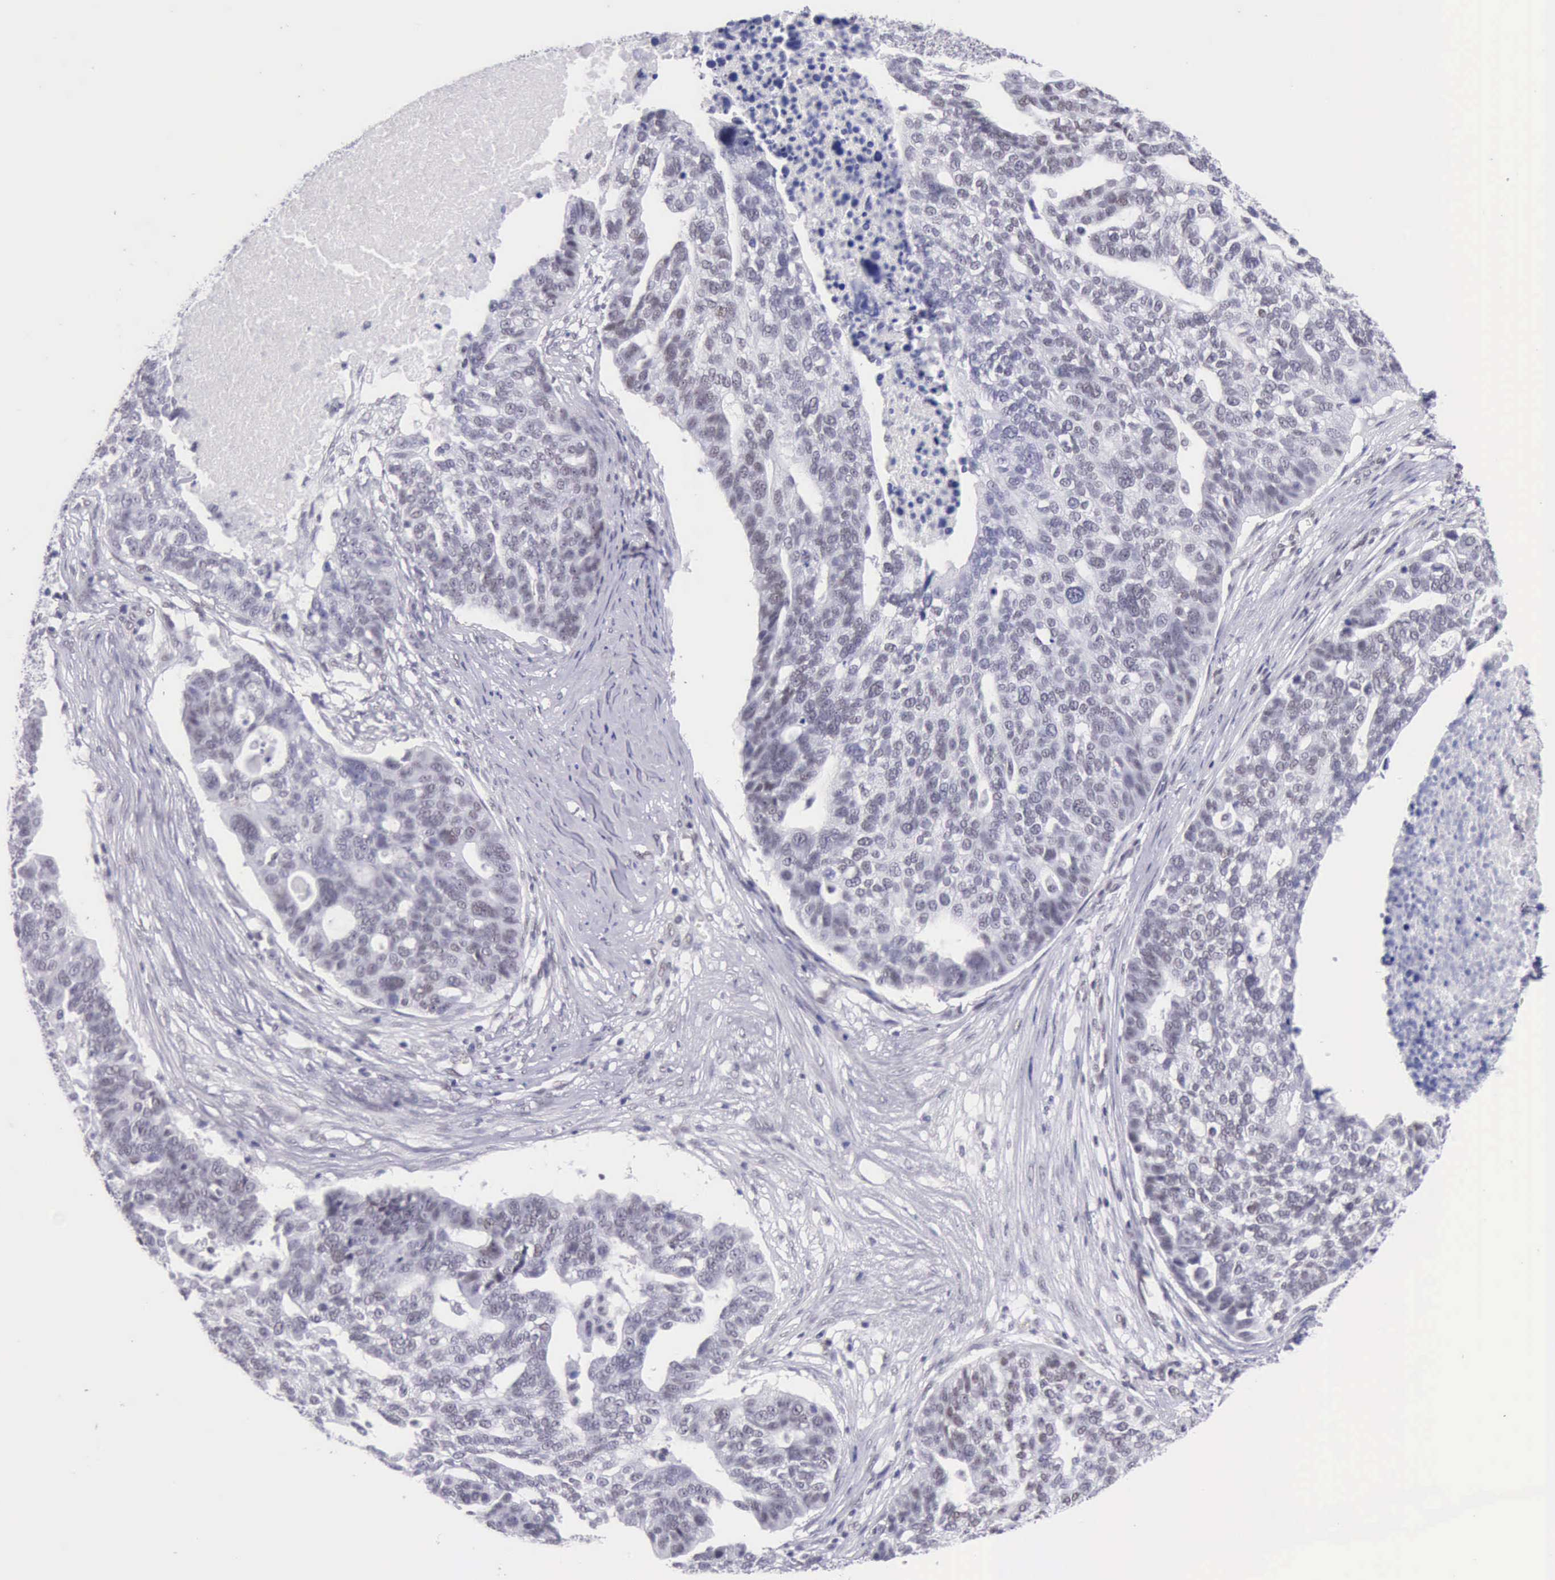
{"staining": {"intensity": "weak", "quantity": "<25%", "location": "nuclear"}, "tissue": "ovarian cancer", "cell_type": "Tumor cells", "image_type": "cancer", "snomed": [{"axis": "morphology", "description": "Cystadenocarcinoma, serous, NOS"}, {"axis": "topography", "description": "Ovary"}], "caption": "DAB immunohistochemical staining of human serous cystadenocarcinoma (ovarian) demonstrates no significant staining in tumor cells.", "gene": "EP300", "patient": {"sex": "female", "age": 59}}